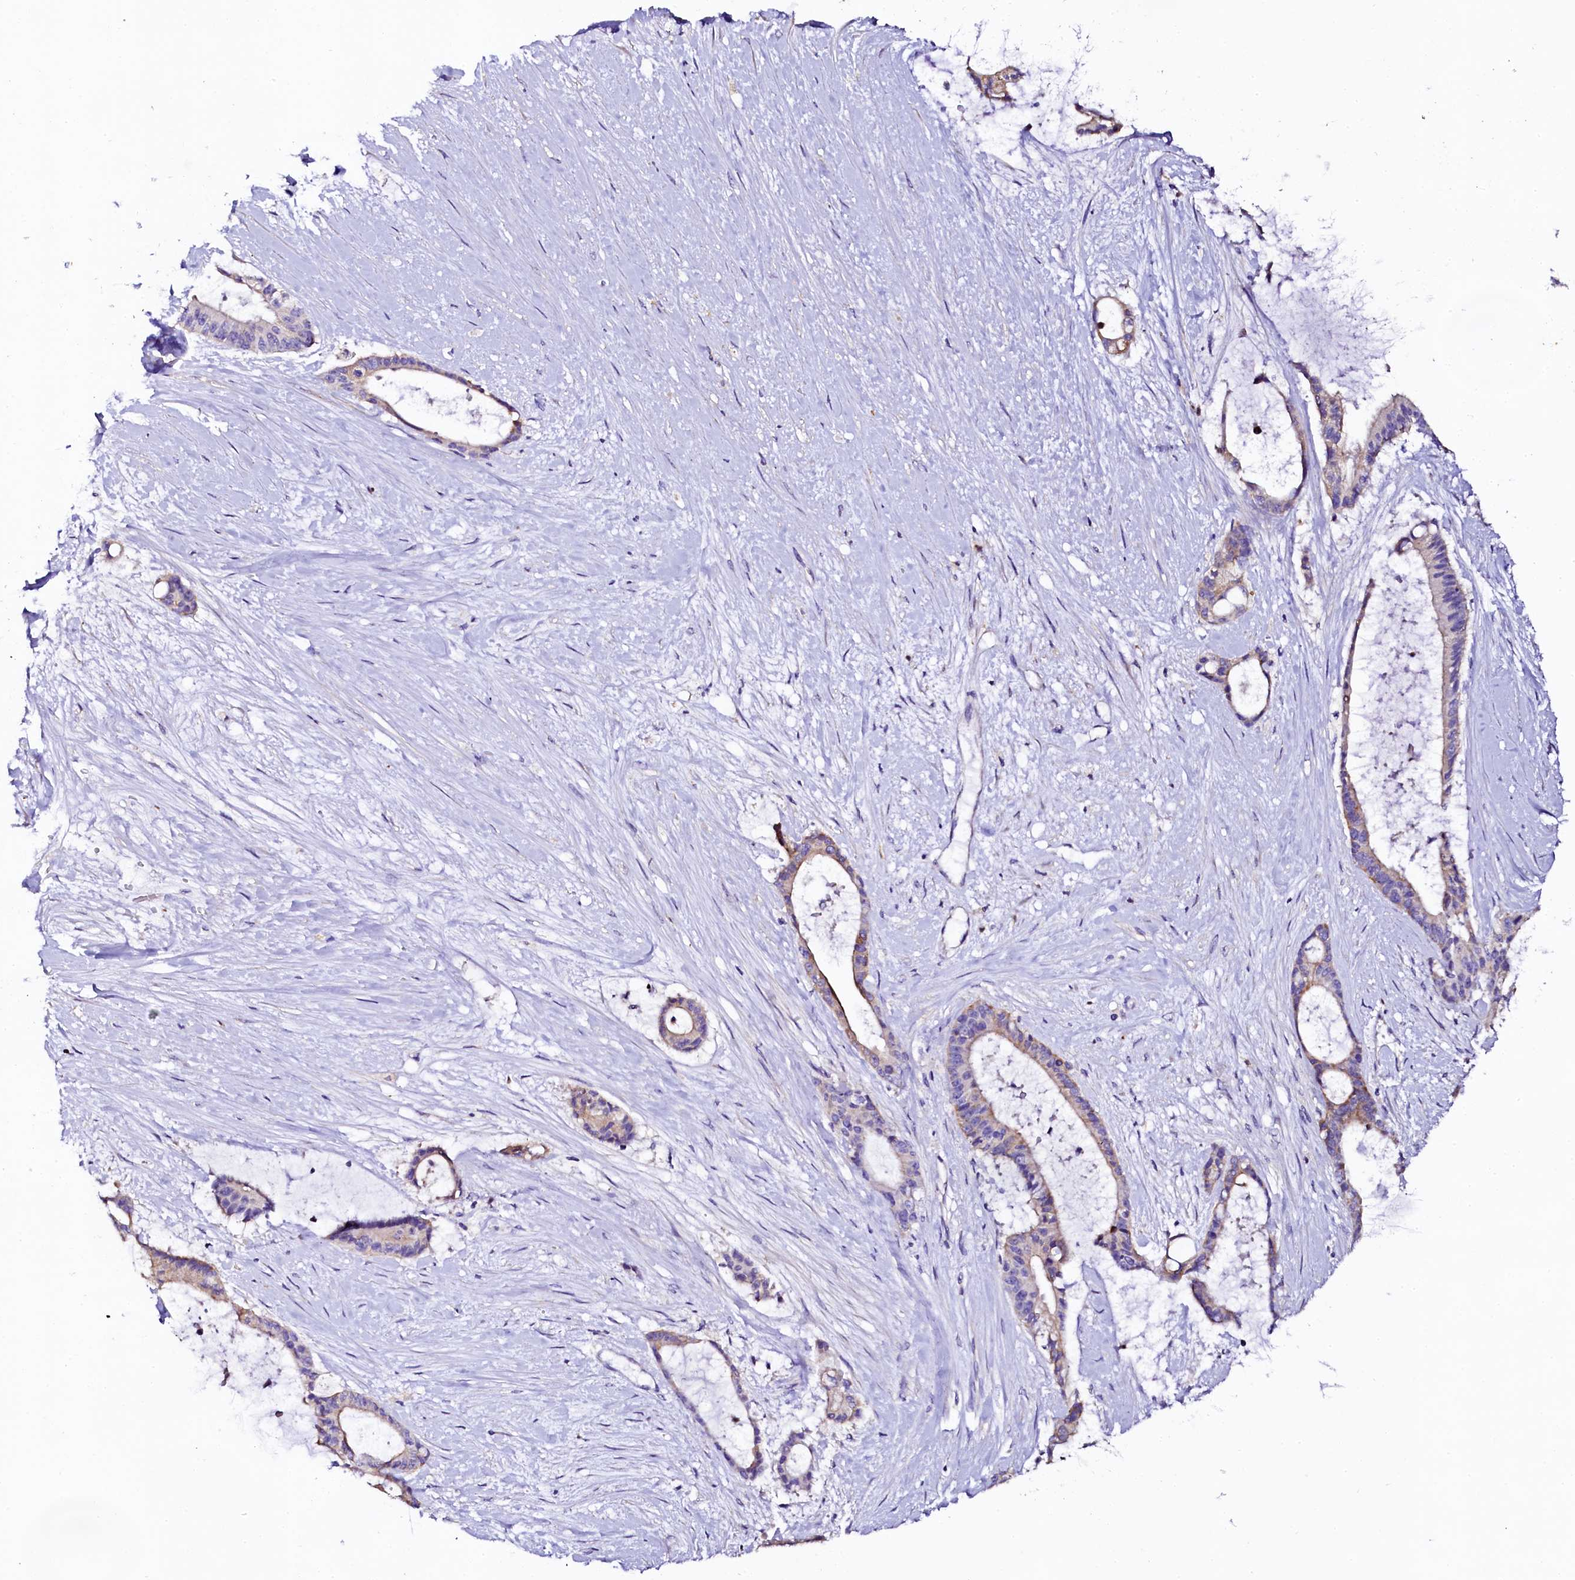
{"staining": {"intensity": "weak", "quantity": "<25%", "location": "cytoplasmic/membranous"}, "tissue": "liver cancer", "cell_type": "Tumor cells", "image_type": "cancer", "snomed": [{"axis": "morphology", "description": "Normal tissue, NOS"}, {"axis": "morphology", "description": "Cholangiocarcinoma"}, {"axis": "topography", "description": "Liver"}, {"axis": "topography", "description": "Peripheral nerve tissue"}], "caption": "The micrograph exhibits no significant staining in tumor cells of liver cancer (cholangiocarcinoma).", "gene": "NAA16", "patient": {"sex": "female", "age": 73}}